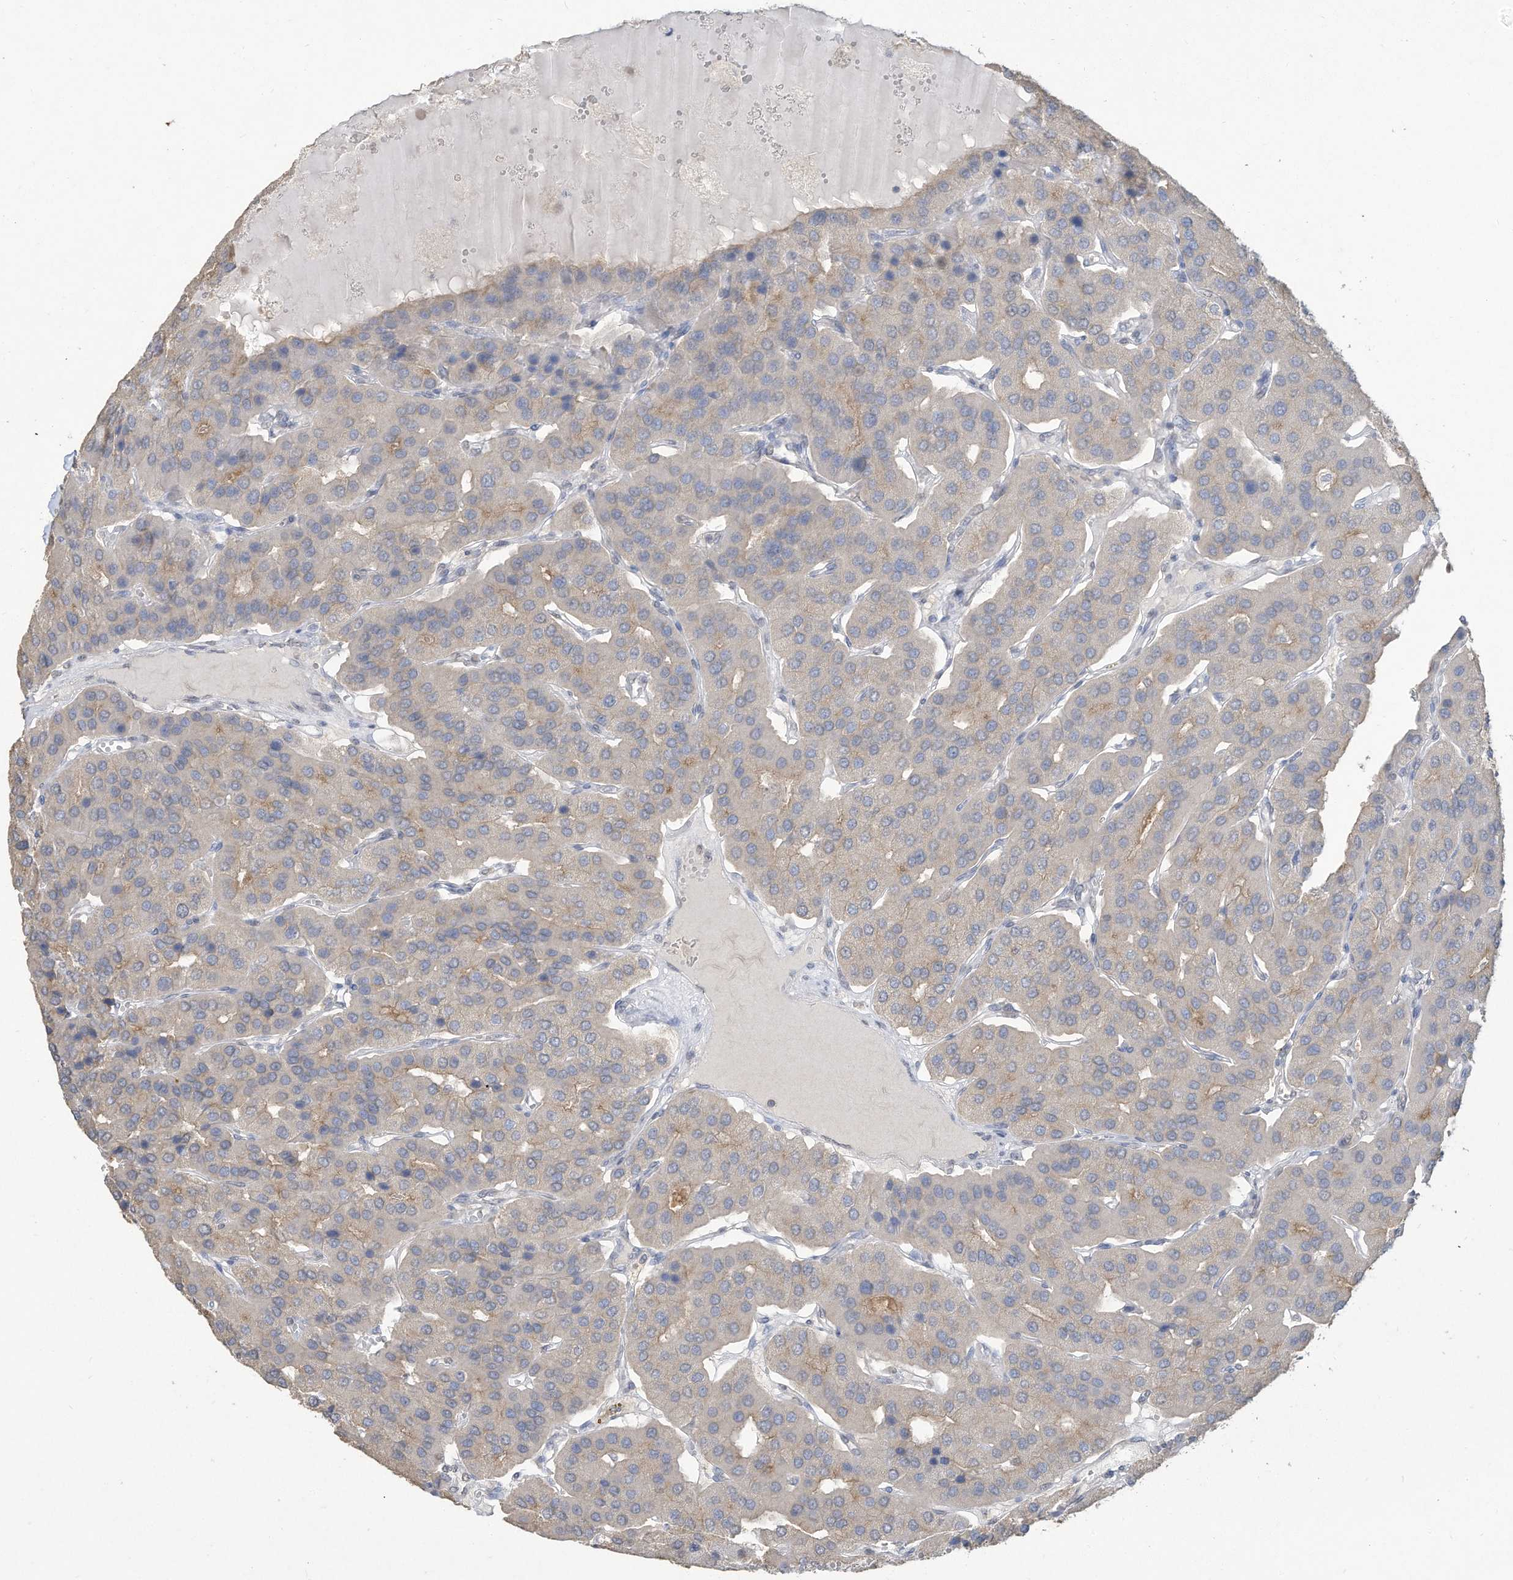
{"staining": {"intensity": "weak", "quantity": "<25%", "location": "cytoplasmic/membranous"}, "tissue": "parathyroid gland", "cell_type": "Glandular cells", "image_type": "normal", "snomed": [{"axis": "morphology", "description": "Normal tissue, NOS"}, {"axis": "morphology", "description": "Adenoma, NOS"}, {"axis": "topography", "description": "Parathyroid gland"}], "caption": "This is an immunohistochemistry (IHC) histopathology image of benign parathyroid gland. There is no expression in glandular cells.", "gene": "HAS3", "patient": {"sex": "female", "age": 86}}